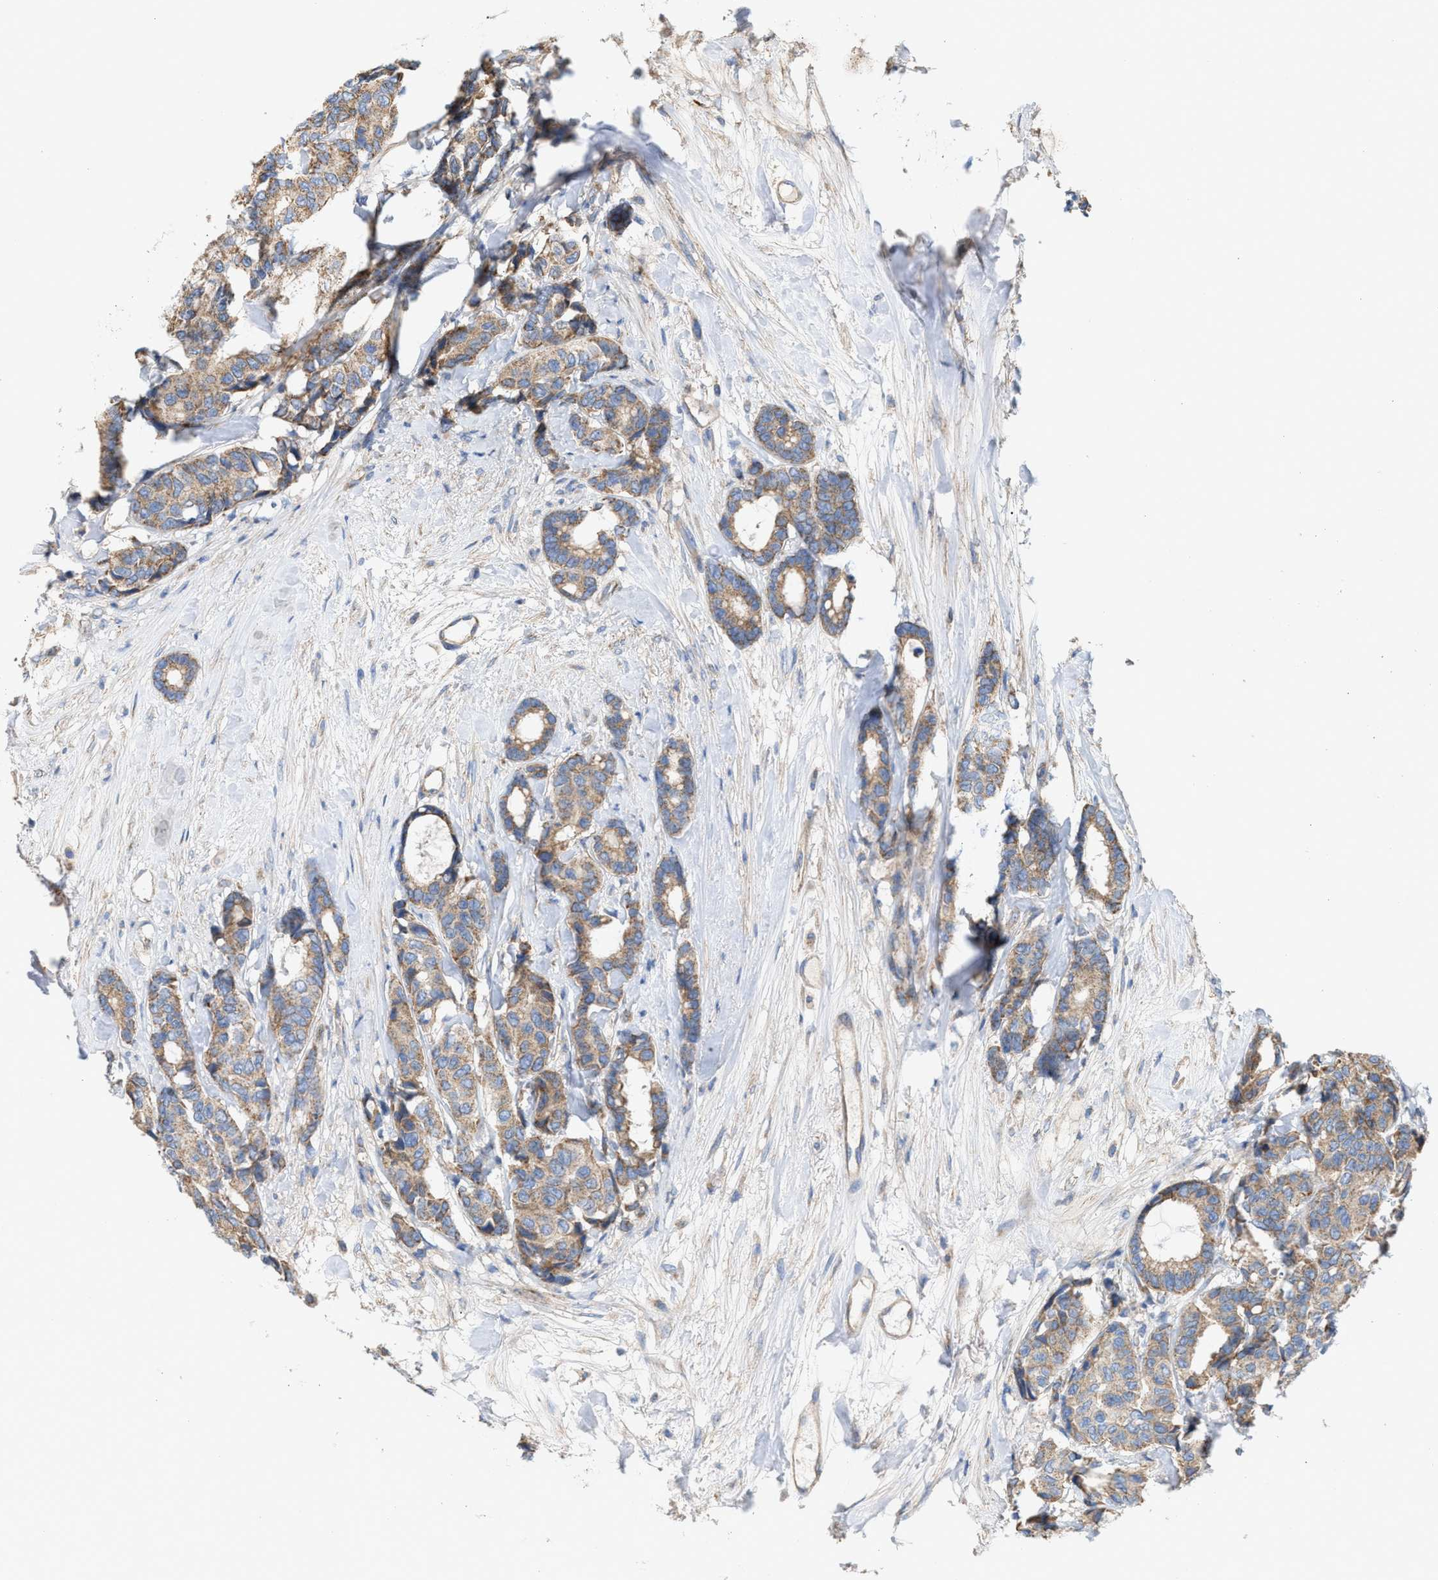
{"staining": {"intensity": "moderate", "quantity": ">75%", "location": "cytoplasmic/membranous"}, "tissue": "breast cancer", "cell_type": "Tumor cells", "image_type": "cancer", "snomed": [{"axis": "morphology", "description": "Duct carcinoma"}, {"axis": "topography", "description": "Breast"}], "caption": "Protein analysis of invasive ductal carcinoma (breast) tissue exhibits moderate cytoplasmic/membranous expression in approximately >75% of tumor cells.", "gene": "OXSM", "patient": {"sex": "female", "age": 87}}